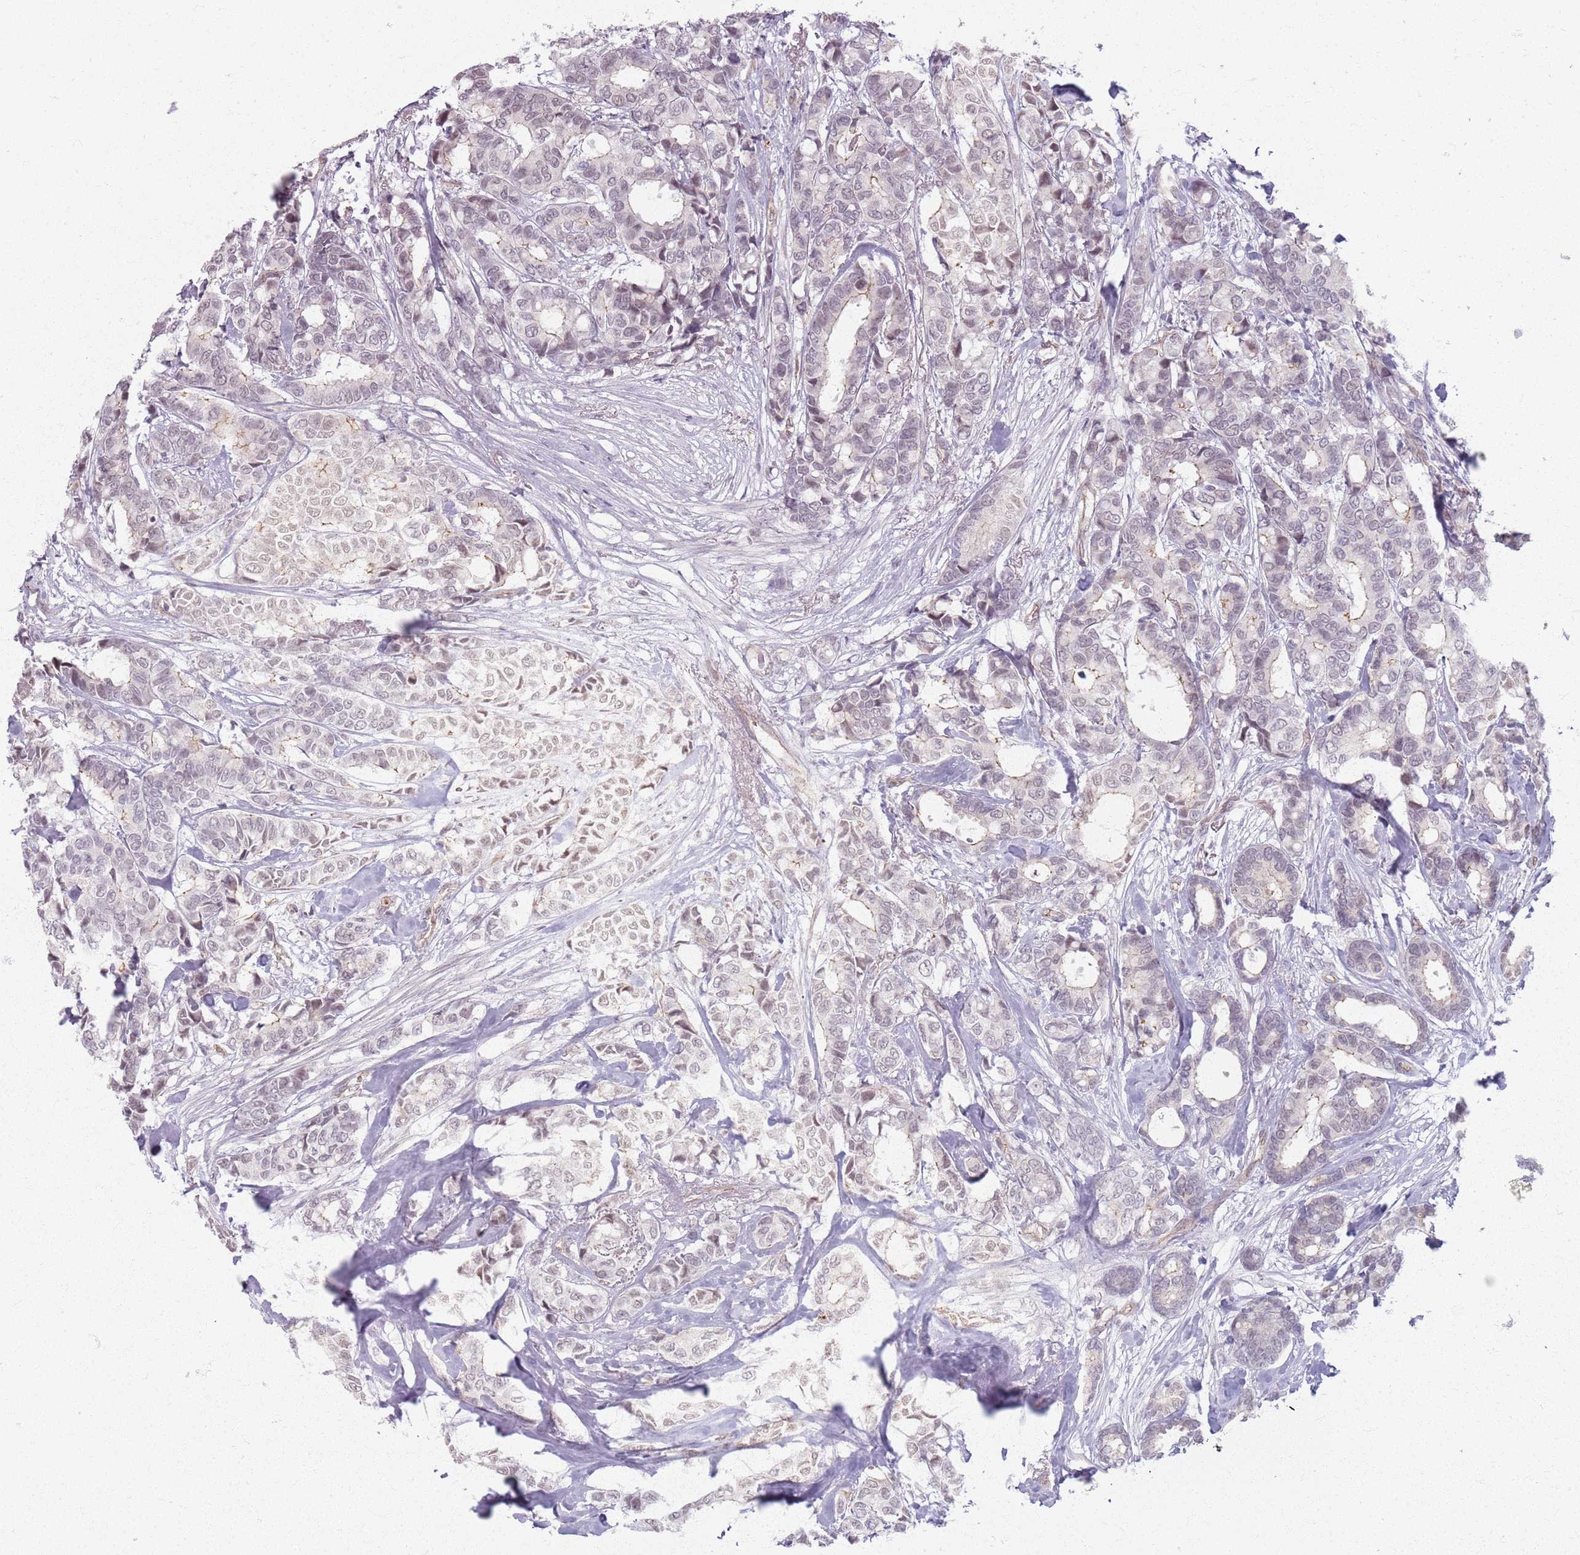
{"staining": {"intensity": "weak", "quantity": "25%-75%", "location": "nuclear"}, "tissue": "breast cancer", "cell_type": "Tumor cells", "image_type": "cancer", "snomed": [{"axis": "morphology", "description": "Duct carcinoma"}, {"axis": "topography", "description": "Breast"}], "caption": "Breast cancer stained for a protein displays weak nuclear positivity in tumor cells.", "gene": "KCNA5", "patient": {"sex": "female", "age": 87}}